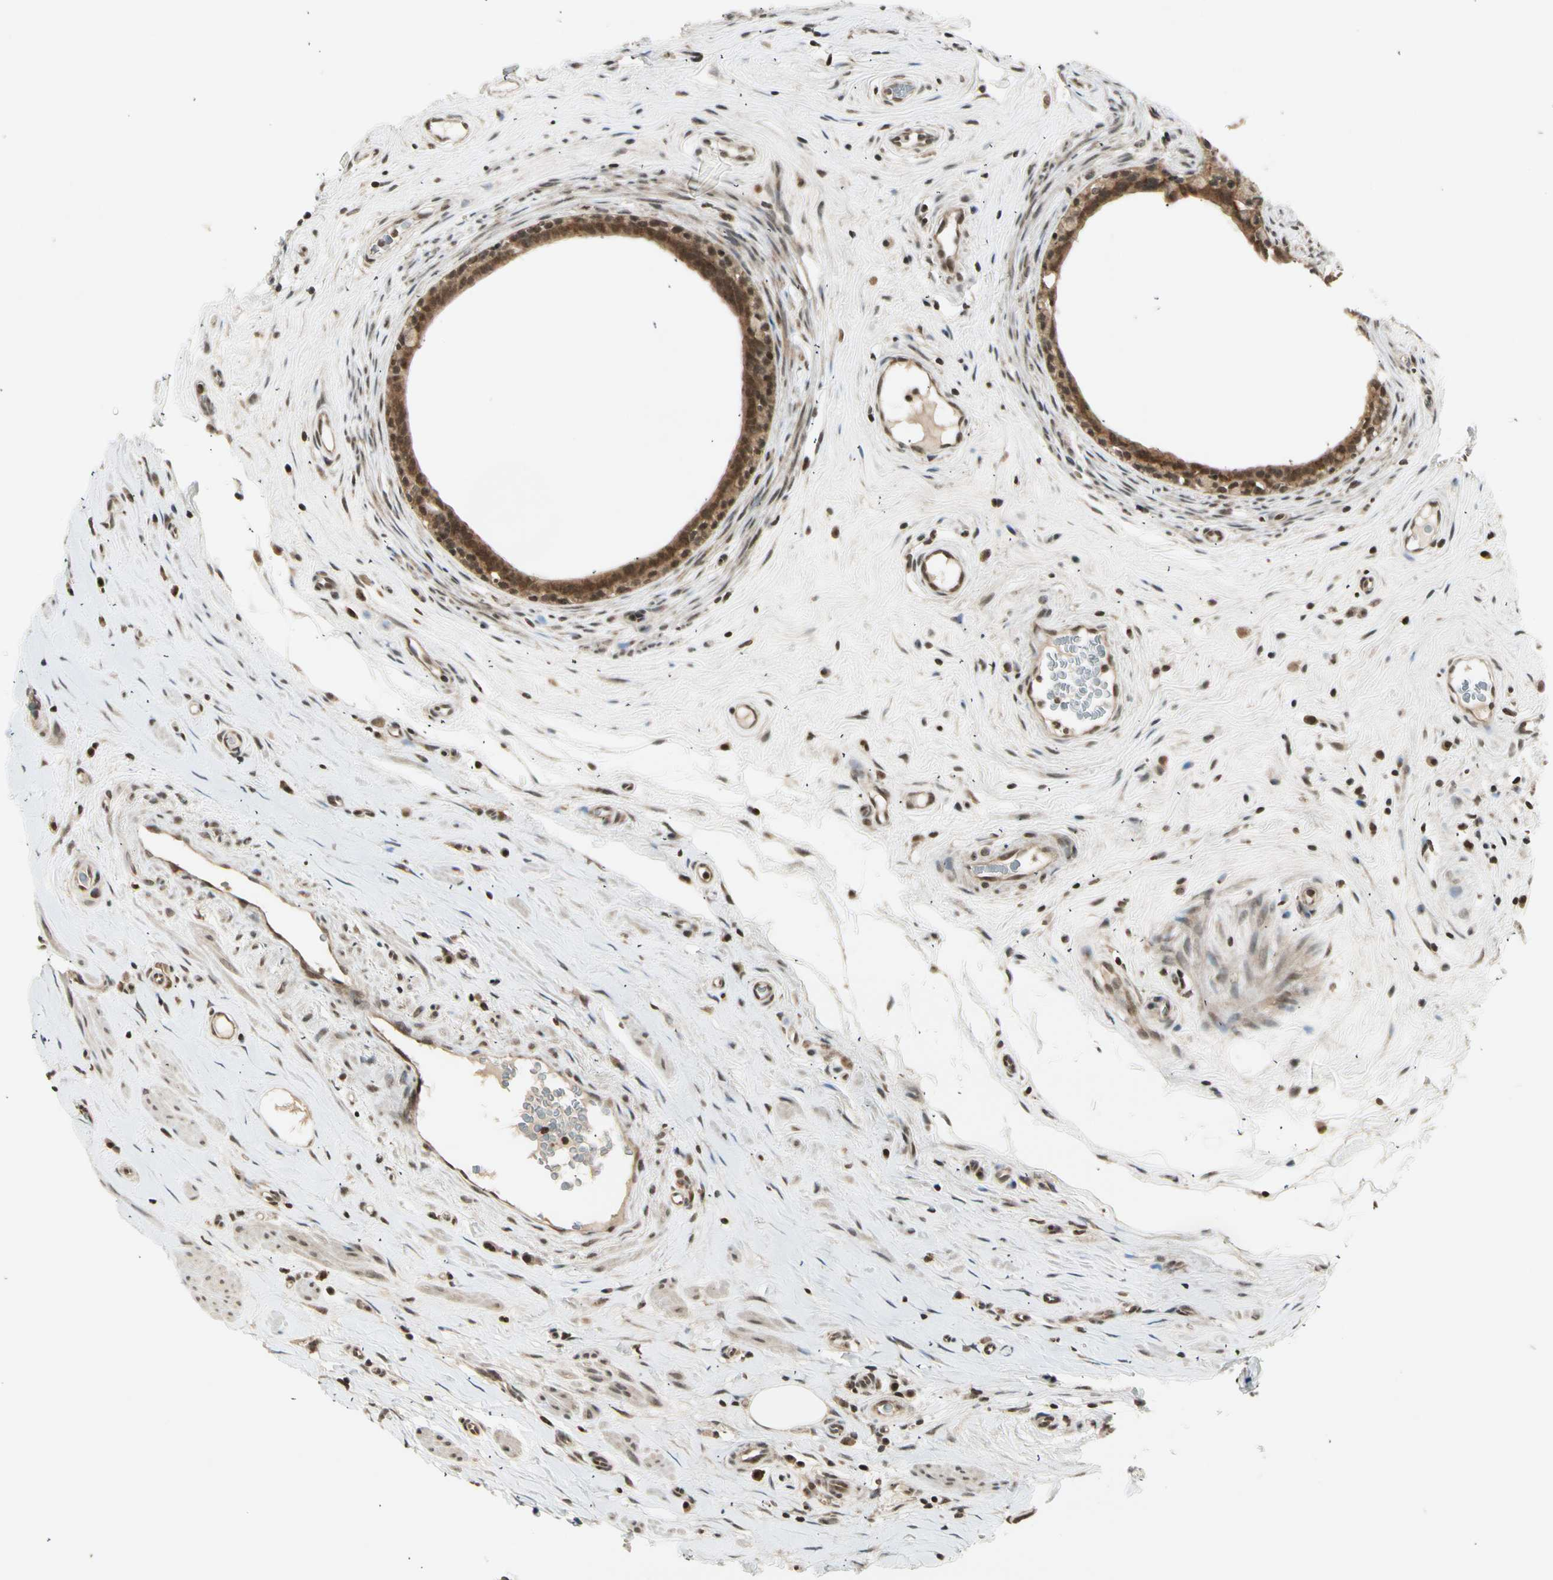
{"staining": {"intensity": "moderate", "quantity": ">75%", "location": "cytoplasmic/membranous,nuclear"}, "tissue": "epididymis", "cell_type": "Glandular cells", "image_type": "normal", "snomed": [{"axis": "morphology", "description": "Normal tissue, NOS"}, {"axis": "morphology", "description": "Inflammation, NOS"}, {"axis": "topography", "description": "Epididymis"}], "caption": "Immunohistochemical staining of unremarkable human epididymis shows moderate cytoplasmic/membranous,nuclear protein positivity in approximately >75% of glandular cells.", "gene": "SMN2", "patient": {"sex": "male", "age": 84}}